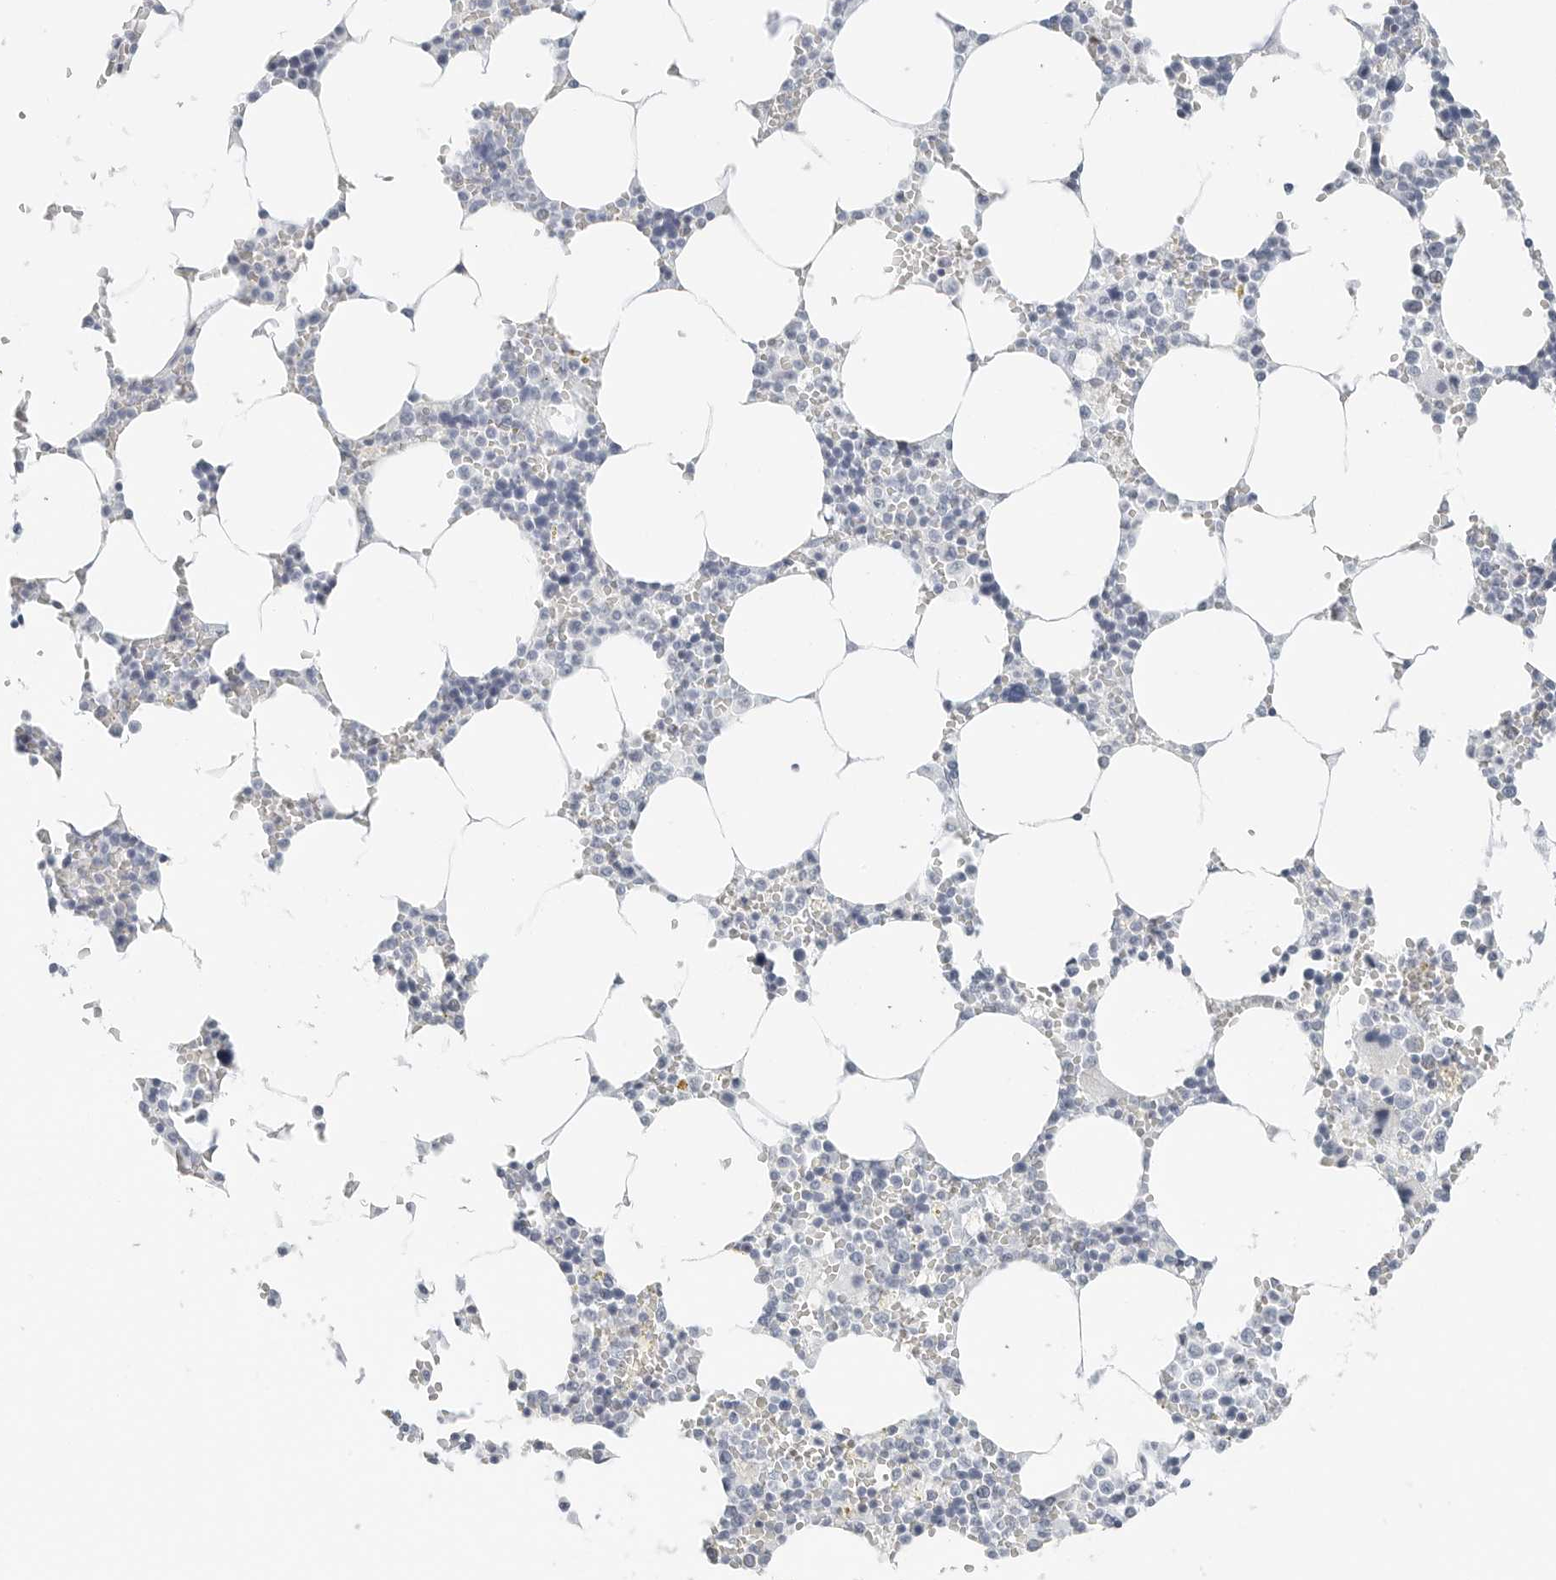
{"staining": {"intensity": "negative", "quantity": "none", "location": "none"}, "tissue": "bone marrow", "cell_type": "Hematopoietic cells", "image_type": "normal", "snomed": [{"axis": "morphology", "description": "Normal tissue, NOS"}, {"axis": "topography", "description": "Bone marrow"}], "caption": "A high-resolution histopathology image shows IHC staining of unremarkable bone marrow, which reveals no significant staining in hematopoietic cells.", "gene": "NTMT2", "patient": {"sex": "male", "age": 70}}